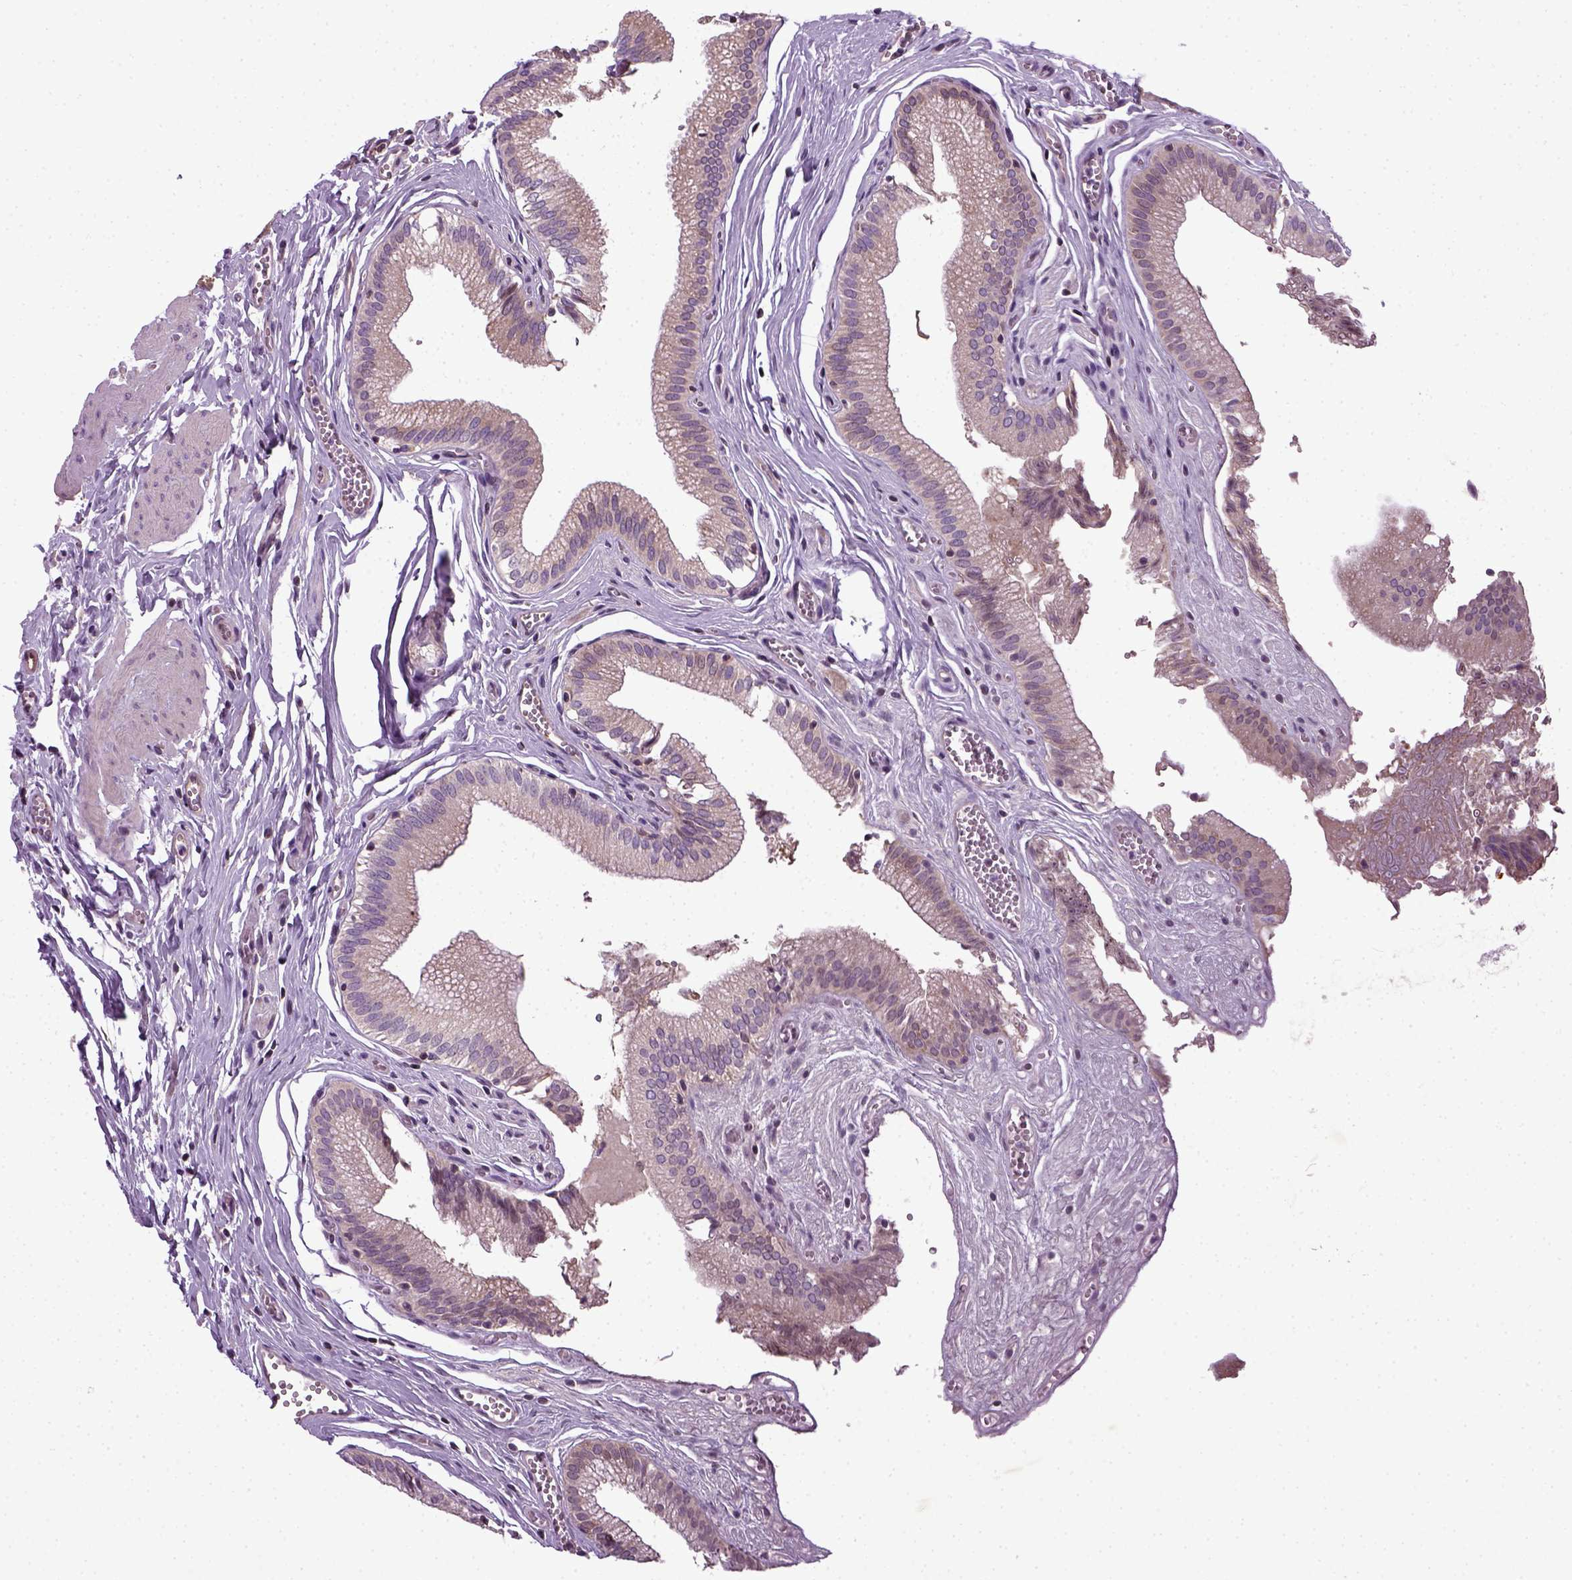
{"staining": {"intensity": "negative", "quantity": "none", "location": "none"}, "tissue": "gallbladder", "cell_type": "Glandular cells", "image_type": "normal", "snomed": [{"axis": "morphology", "description": "Normal tissue, NOS"}, {"axis": "topography", "description": "Gallbladder"}, {"axis": "topography", "description": "Peripheral nerve tissue"}], "caption": "Immunohistochemistry of unremarkable human gallbladder shows no staining in glandular cells.", "gene": "TPRG1", "patient": {"sex": "male", "age": 17}}